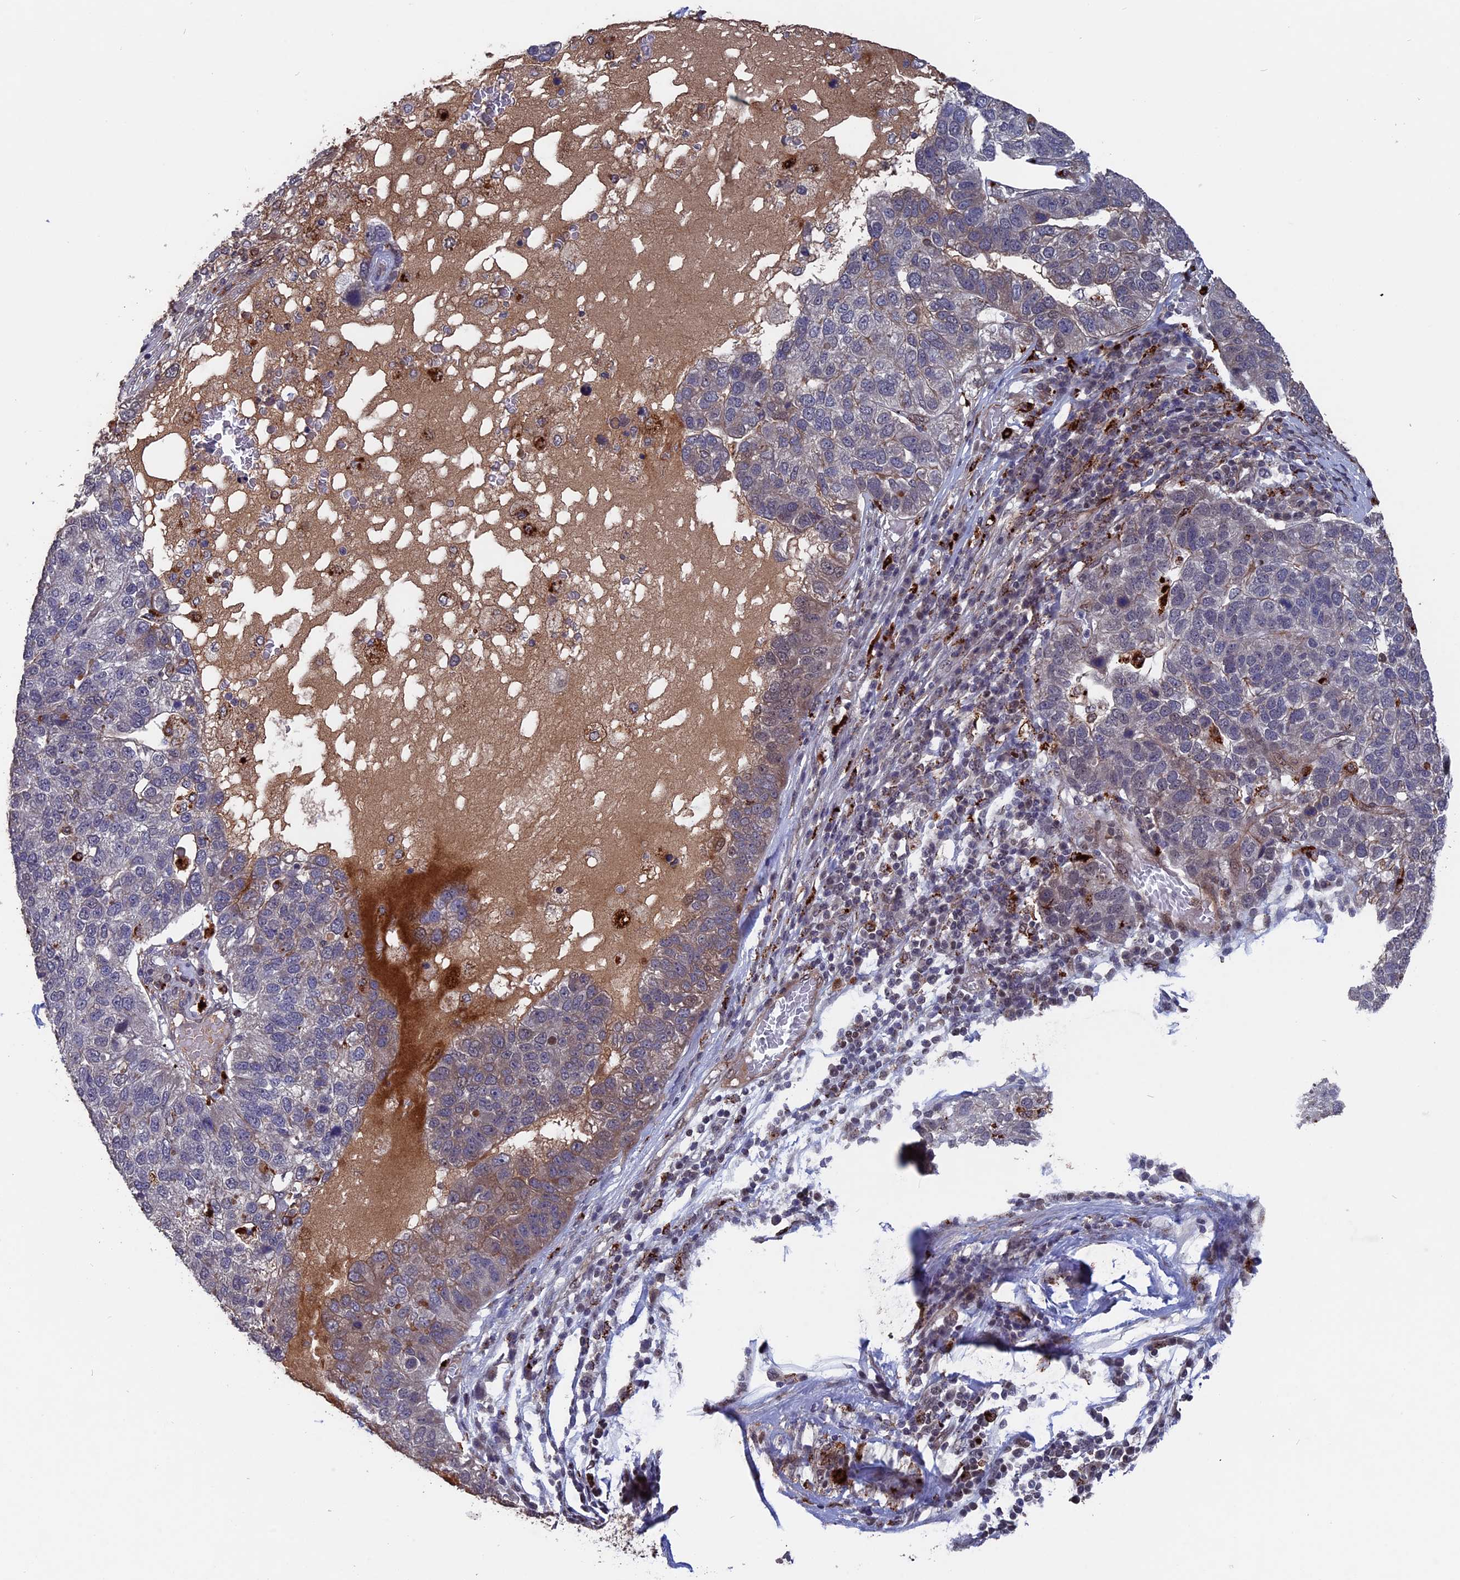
{"staining": {"intensity": "weak", "quantity": "25%-75%", "location": "cytoplasmic/membranous"}, "tissue": "pancreatic cancer", "cell_type": "Tumor cells", "image_type": "cancer", "snomed": [{"axis": "morphology", "description": "Adenocarcinoma, NOS"}, {"axis": "topography", "description": "Pancreas"}], "caption": "Immunohistochemistry (IHC) of pancreatic adenocarcinoma demonstrates low levels of weak cytoplasmic/membranous positivity in about 25%-75% of tumor cells. (DAB (3,3'-diaminobenzidine) = brown stain, brightfield microscopy at high magnification).", "gene": "NOSIP", "patient": {"sex": "female", "age": 61}}